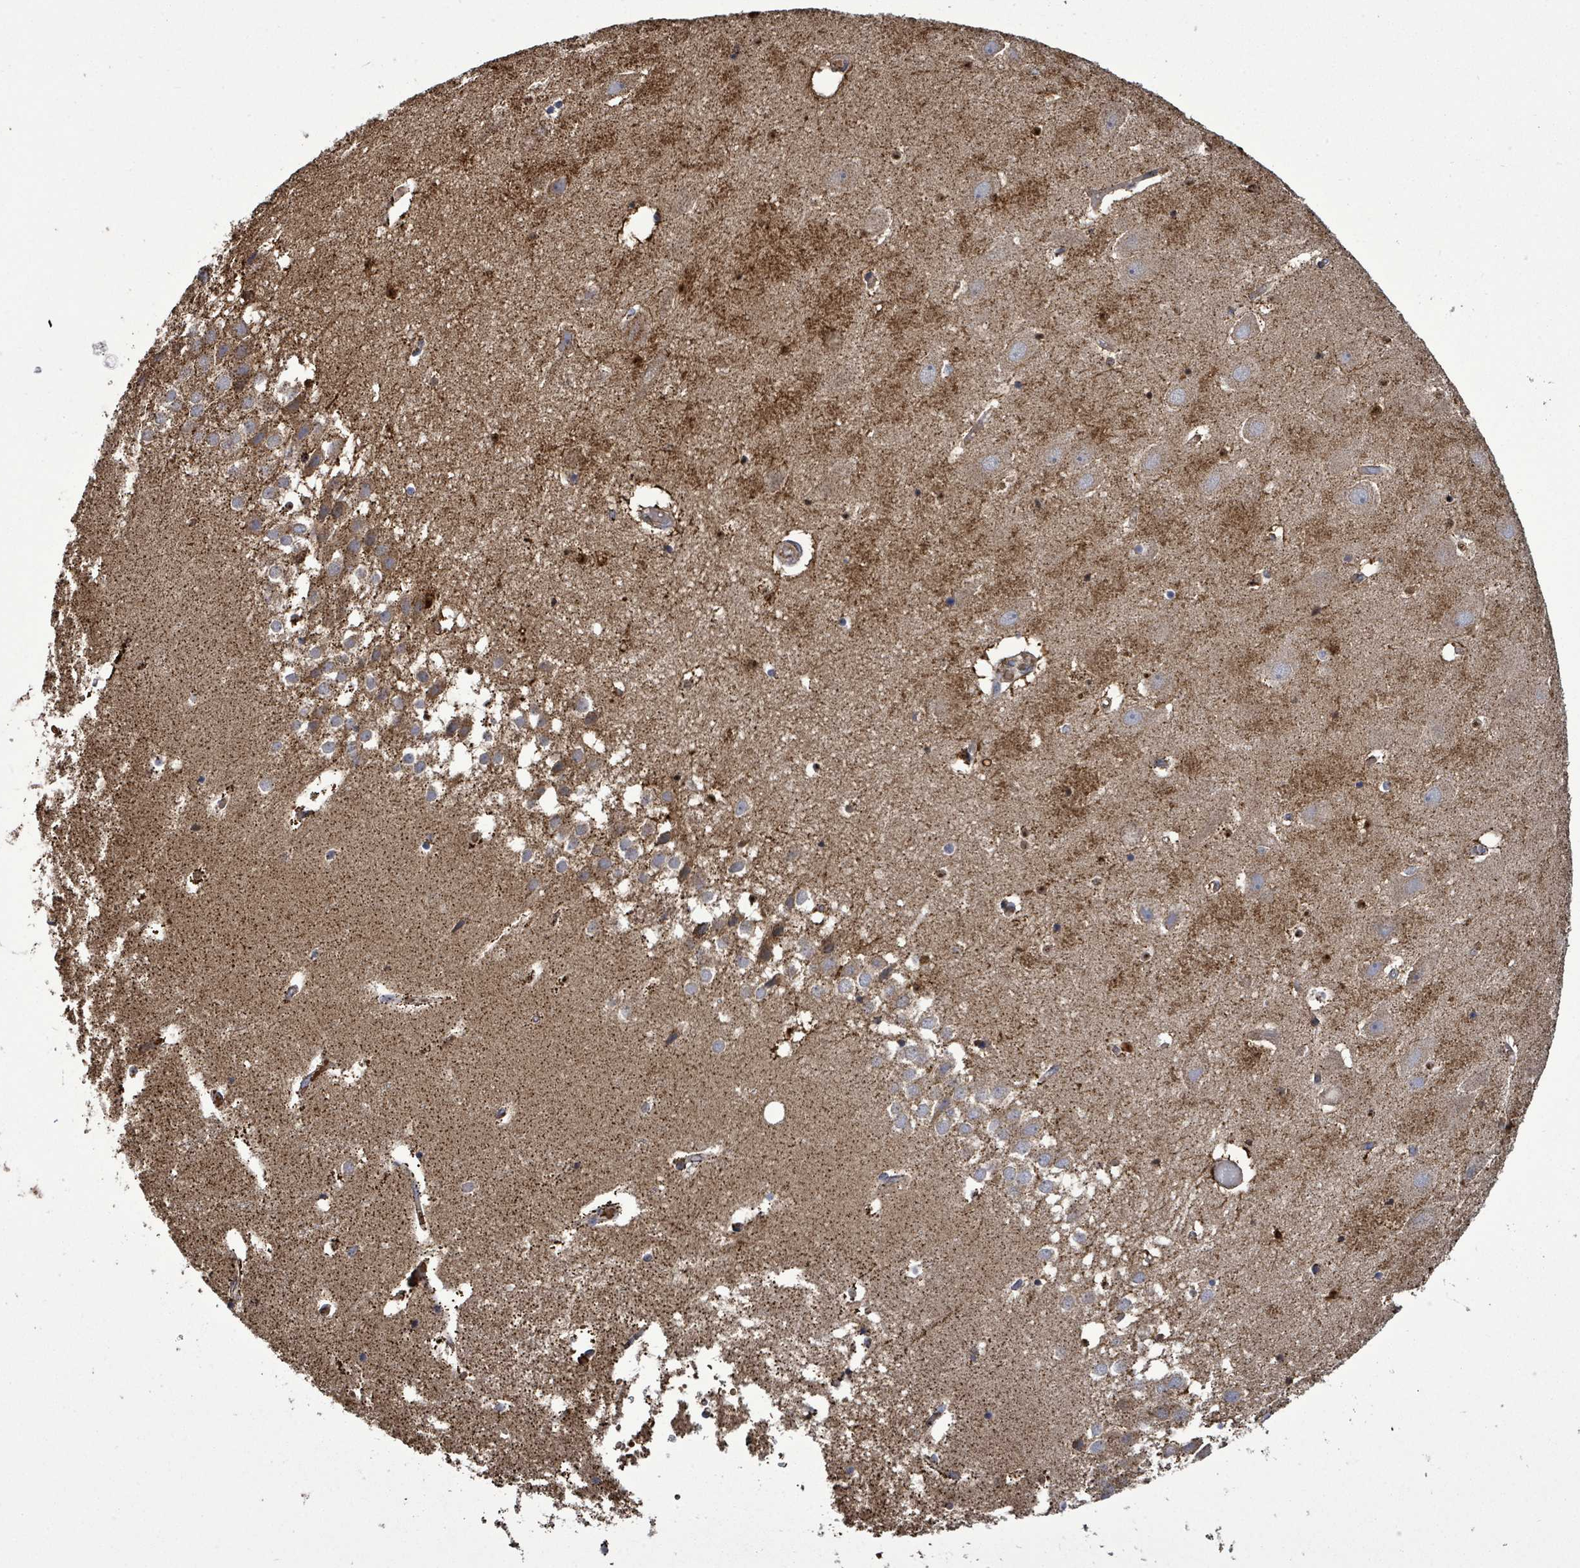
{"staining": {"intensity": "strong", "quantity": "<25%", "location": "cytoplasmic/membranous"}, "tissue": "hippocampus", "cell_type": "Glial cells", "image_type": "normal", "snomed": [{"axis": "morphology", "description": "Normal tissue, NOS"}, {"axis": "topography", "description": "Hippocampus"}], "caption": "The photomicrograph reveals staining of unremarkable hippocampus, revealing strong cytoplasmic/membranous protein expression (brown color) within glial cells. Ihc stains the protein in brown and the nuclei are stained blue.", "gene": "MTMR12", "patient": {"sex": "female", "age": 52}}